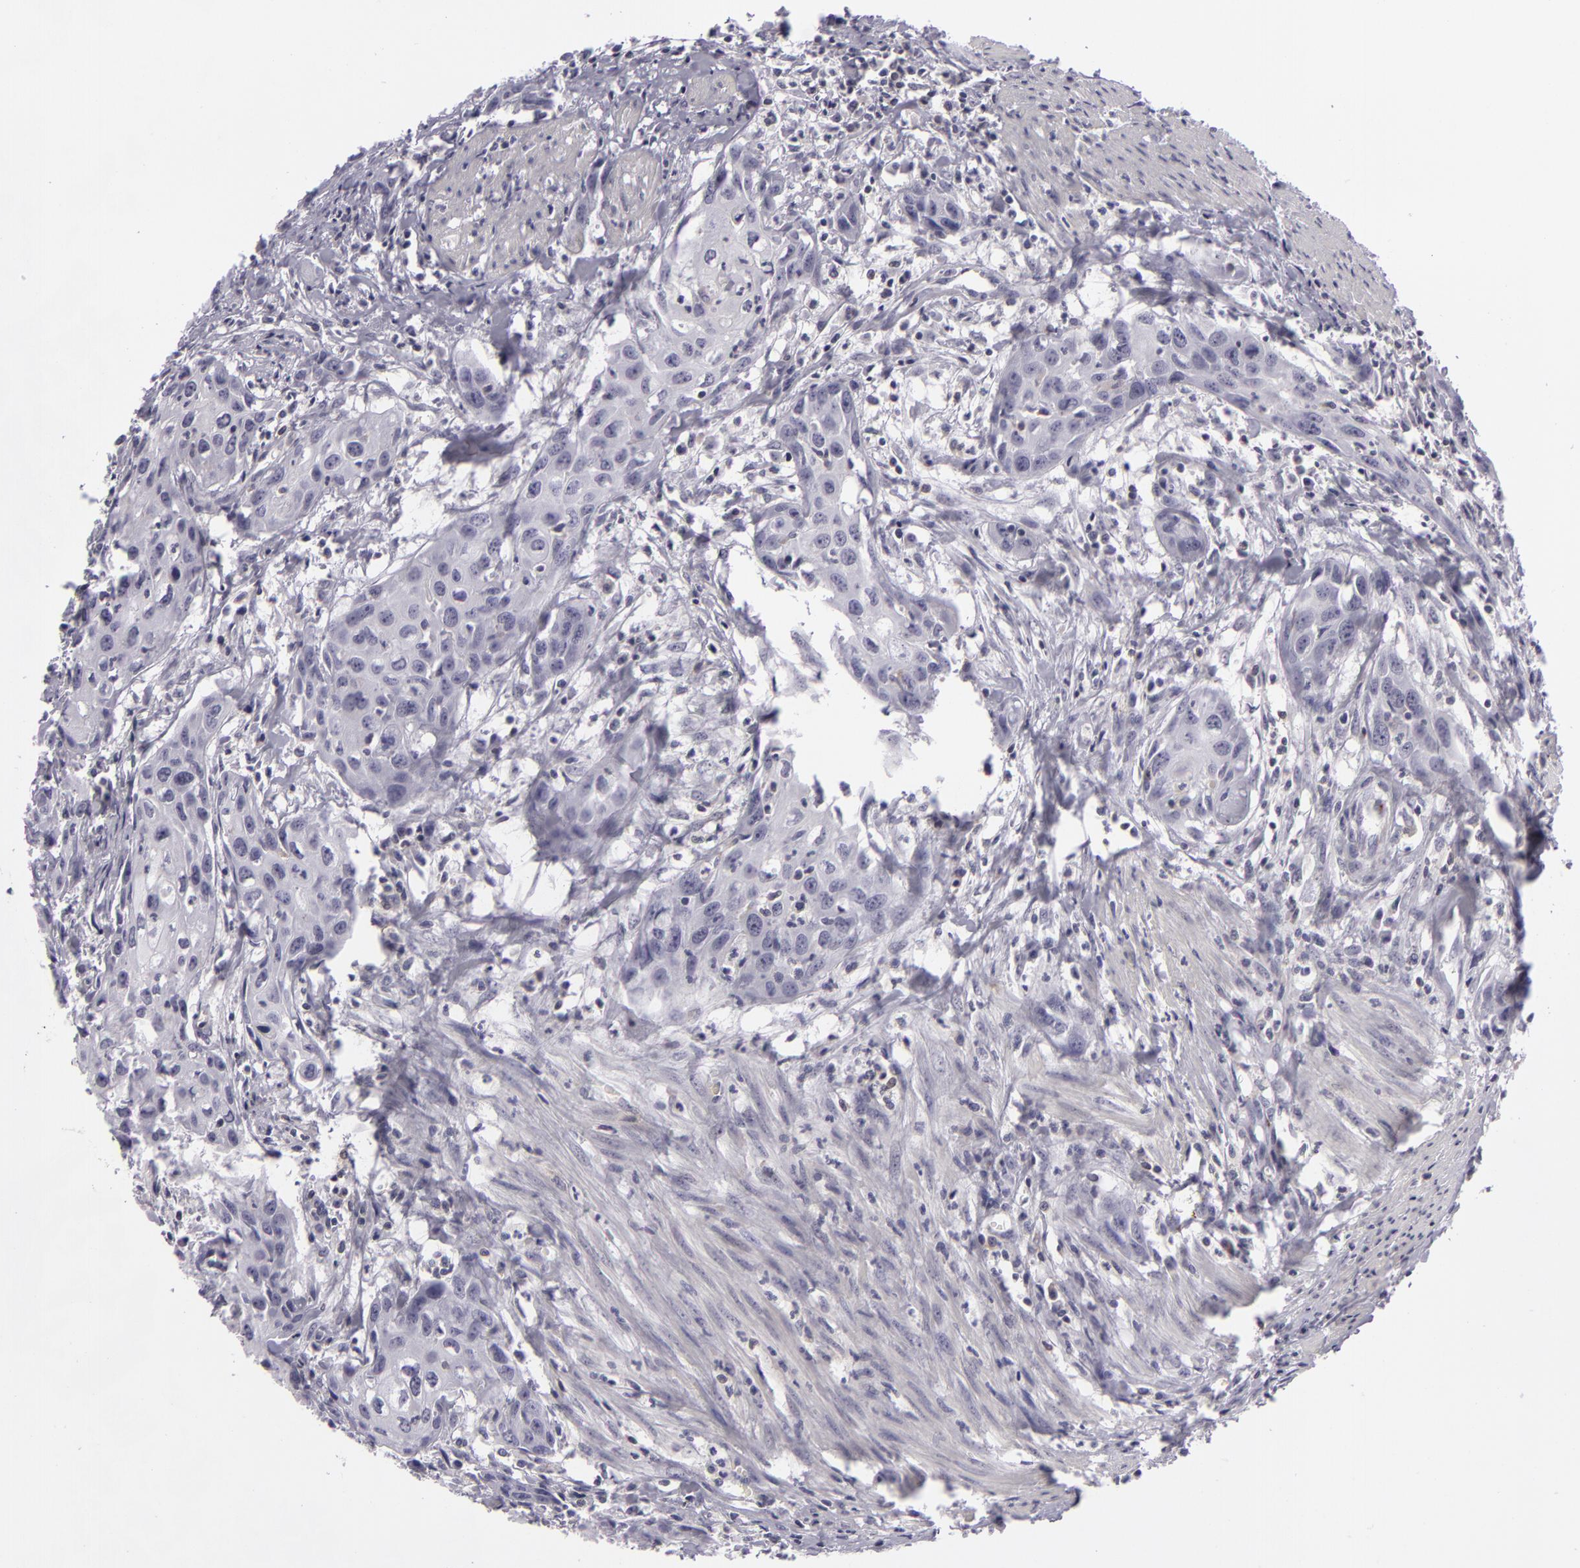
{"staining": {"intensity": "negative", "quantity": "none", "location": "none"}, "tissue": "urothelial cancer", "cell_type": "Tumor cells", "image_type": "cancer", "snomed": [{"axis": "morphology", "description": "Urothelial carcinoma, High grade"}, {"axis": "topography", "description": "Urinary bladder"}], "caption": "This is an immunohistochemistry photomicrograph of urothelial carcinoma (high-grade). There is no positivity in tumor cells.", "gene": "KCNAB2", "patient": {"sex": "male", "age": 54}}